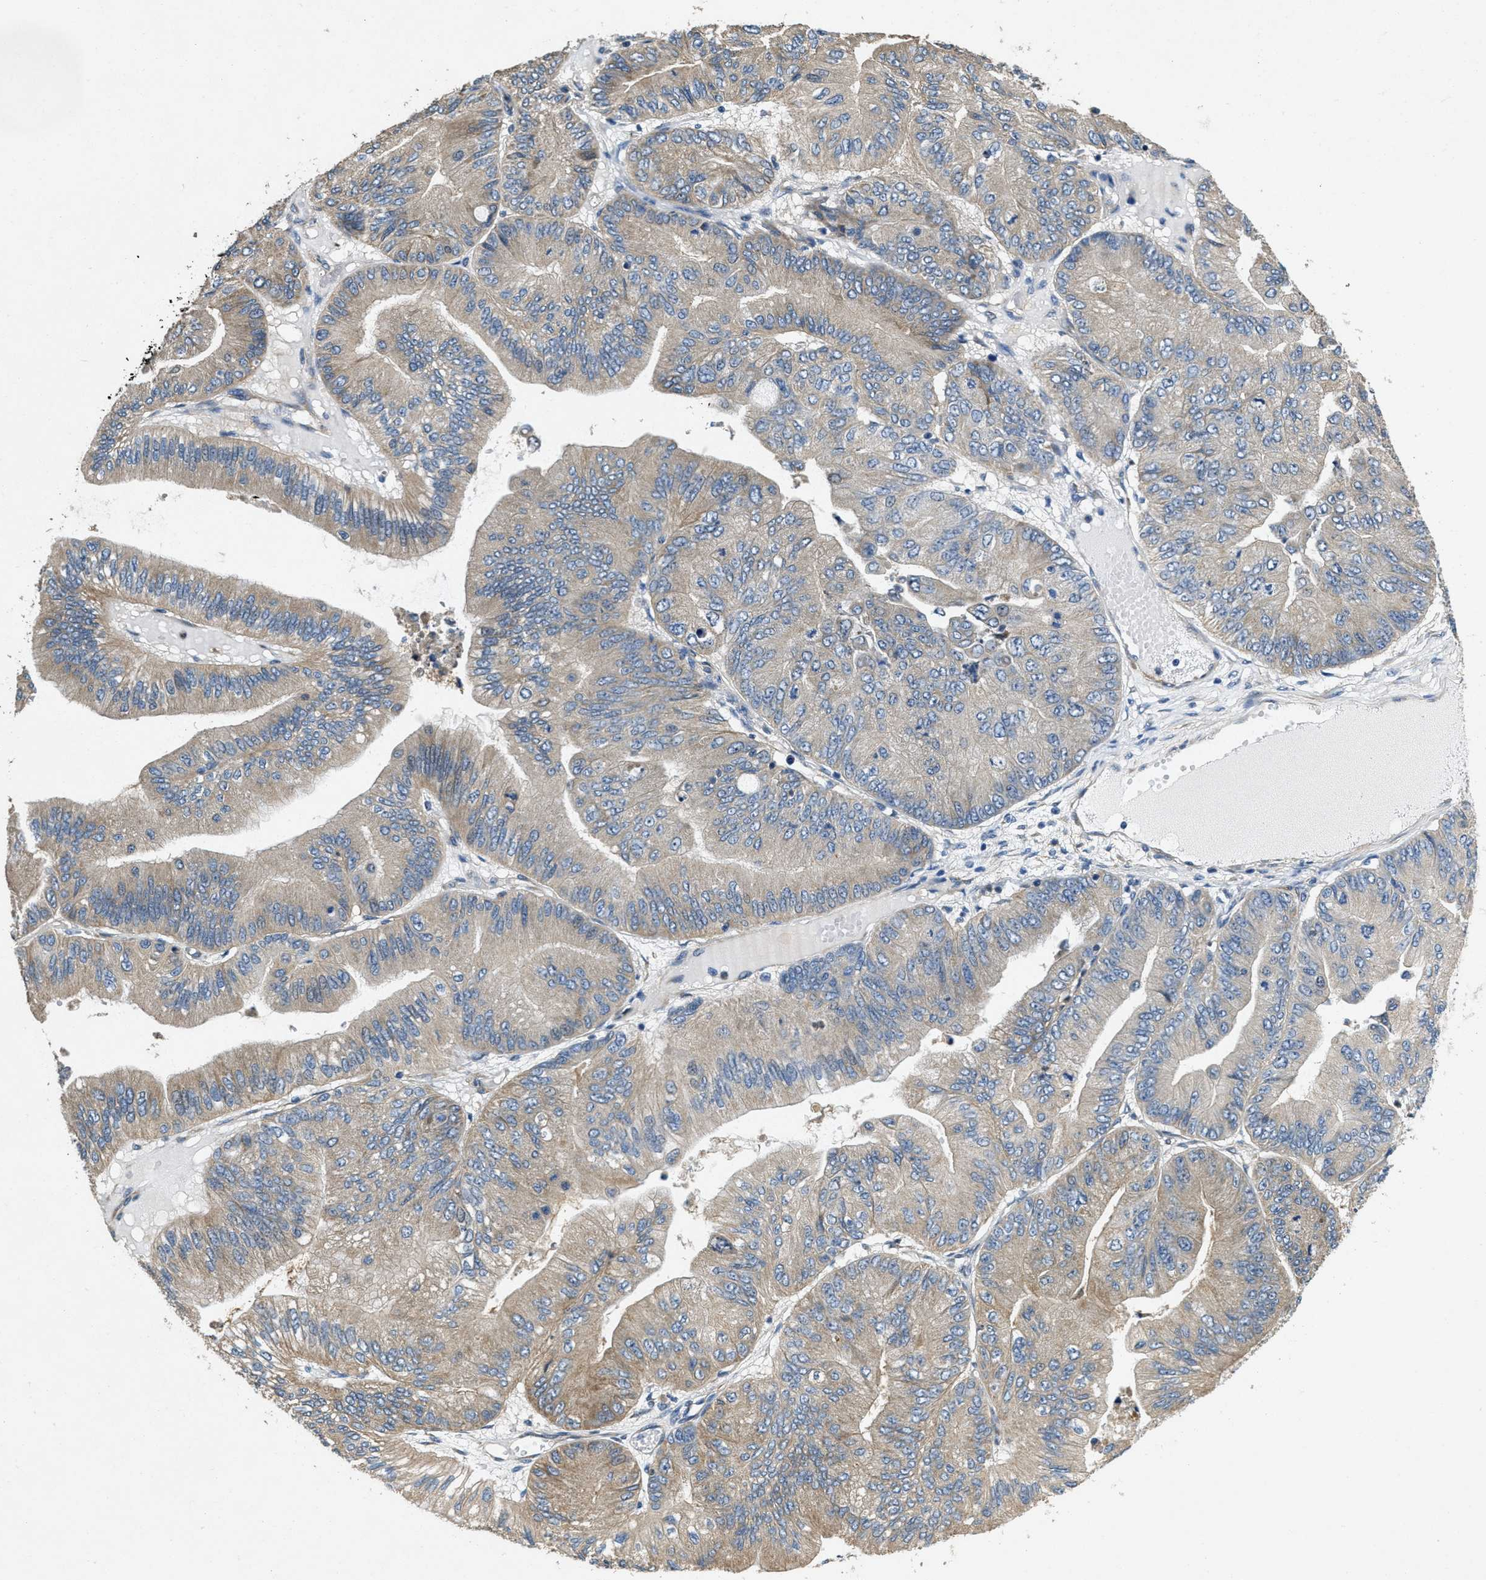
{"staining": {"intensity": "weak", "quantity": "25%-75%", "location": "cytoplasmic/membranous"}, "tissue": "ovarian cancer", "cell_type": "Tumor cells", "image_type": "cancer", "snomed": [{"axis": "morphology", "description": "Cystadenocarcinoma, mucinous, NOS"}, {"axis": "topography", "description": "Ovary"}], "caption": "Immunohistochemical staining of ovarian cancer exhibits low levels of weak cytoplasmic/membranous positivity in about 25%-75% of tumor cells.", "gene": "TOMM70", "patient": {"sex": "female", "age": 61}}